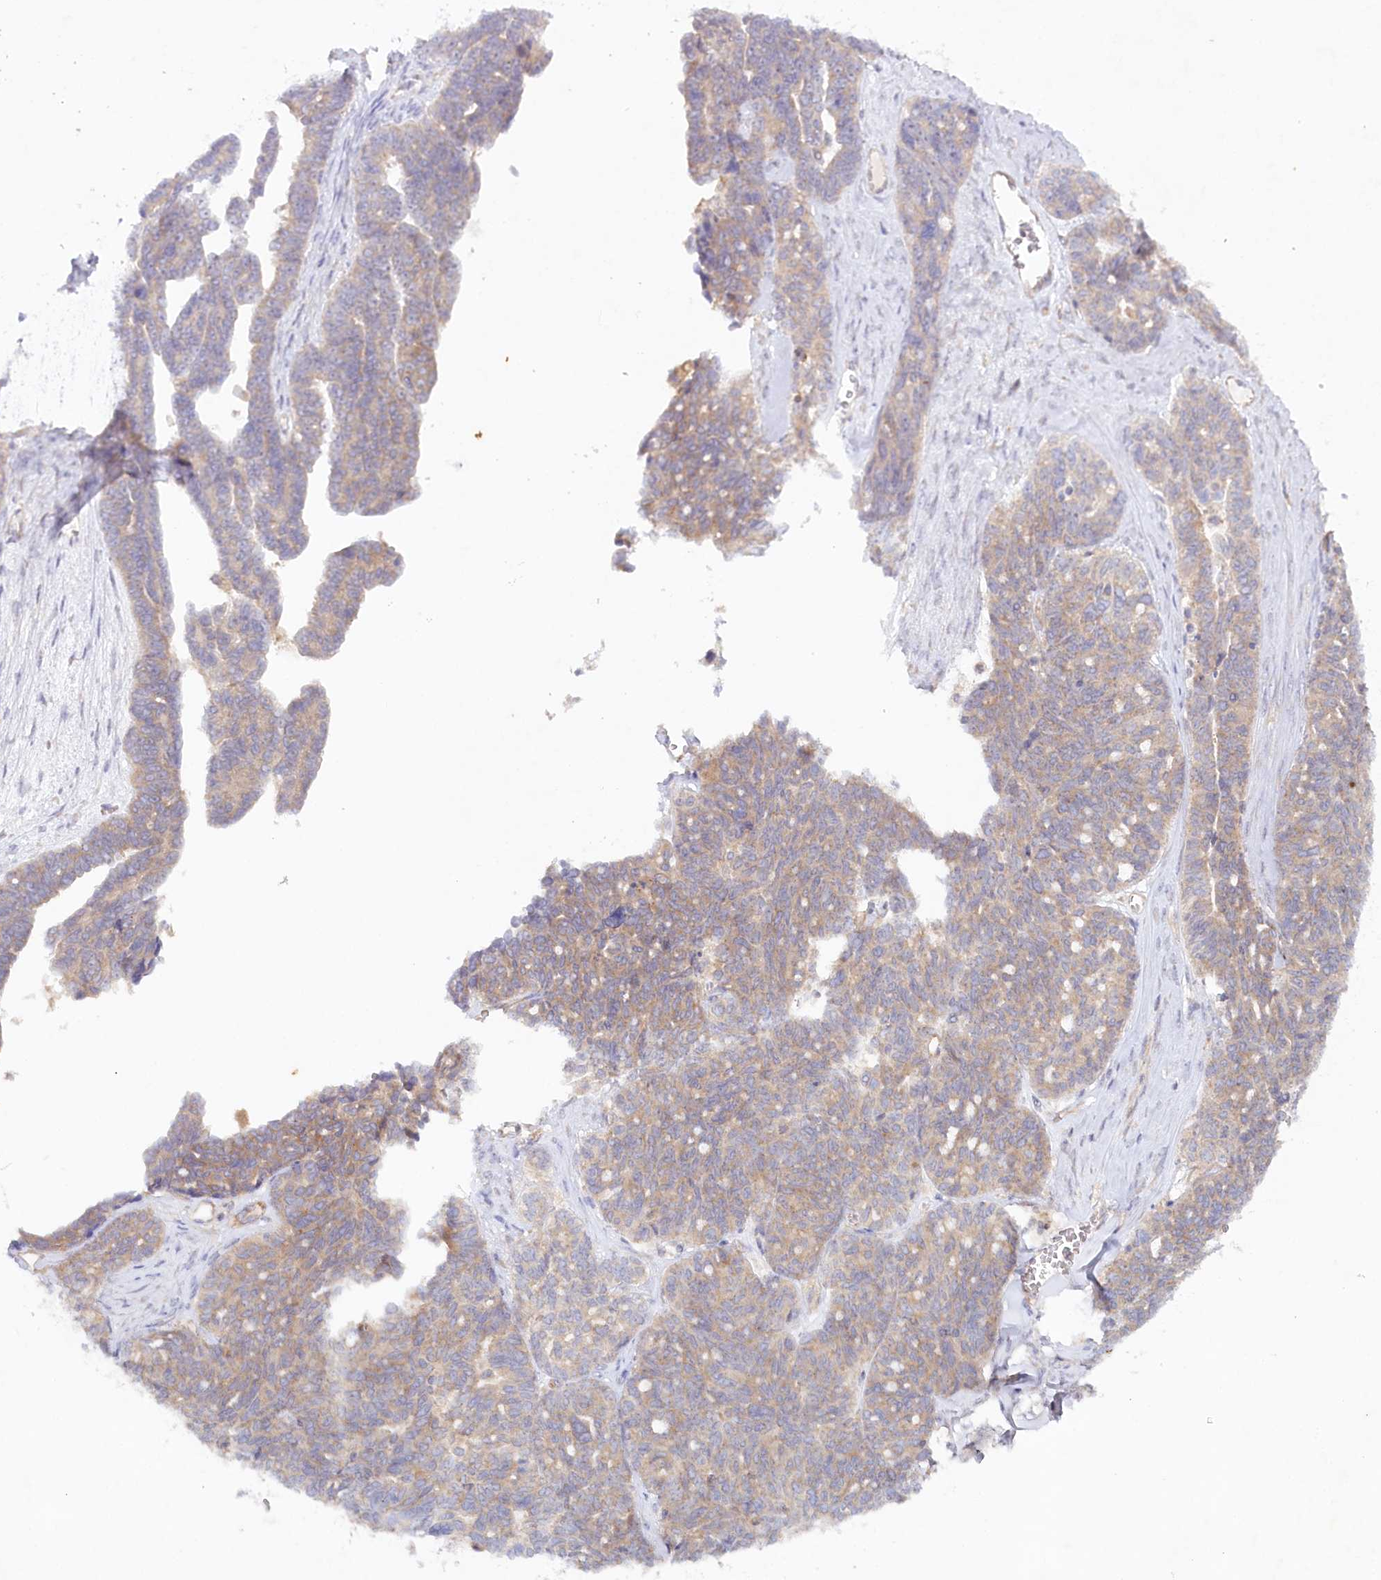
{"staining": {"intensity": "weak", "quantity": ">75%", "location": "cytoplasmic/membranous"}, "tissue": "ovarian cancer", "cell_type": "Tumor cells", "image_type": "cancer", "snomed": [{"axis": "morphology", "description": "Cystadenocarcinoma, serous, NOS"}, {"axis": "topography", "description": "Ovary"}], "caption": "This is an image of immunohistochemistry staining of ovarian serous cystadenocarcinoma, which shows weak expression in the cytoplasmic/membranous of tumor cells.", "gene": "TNIP1", "patient": {"sex": "female", "age": 79}}